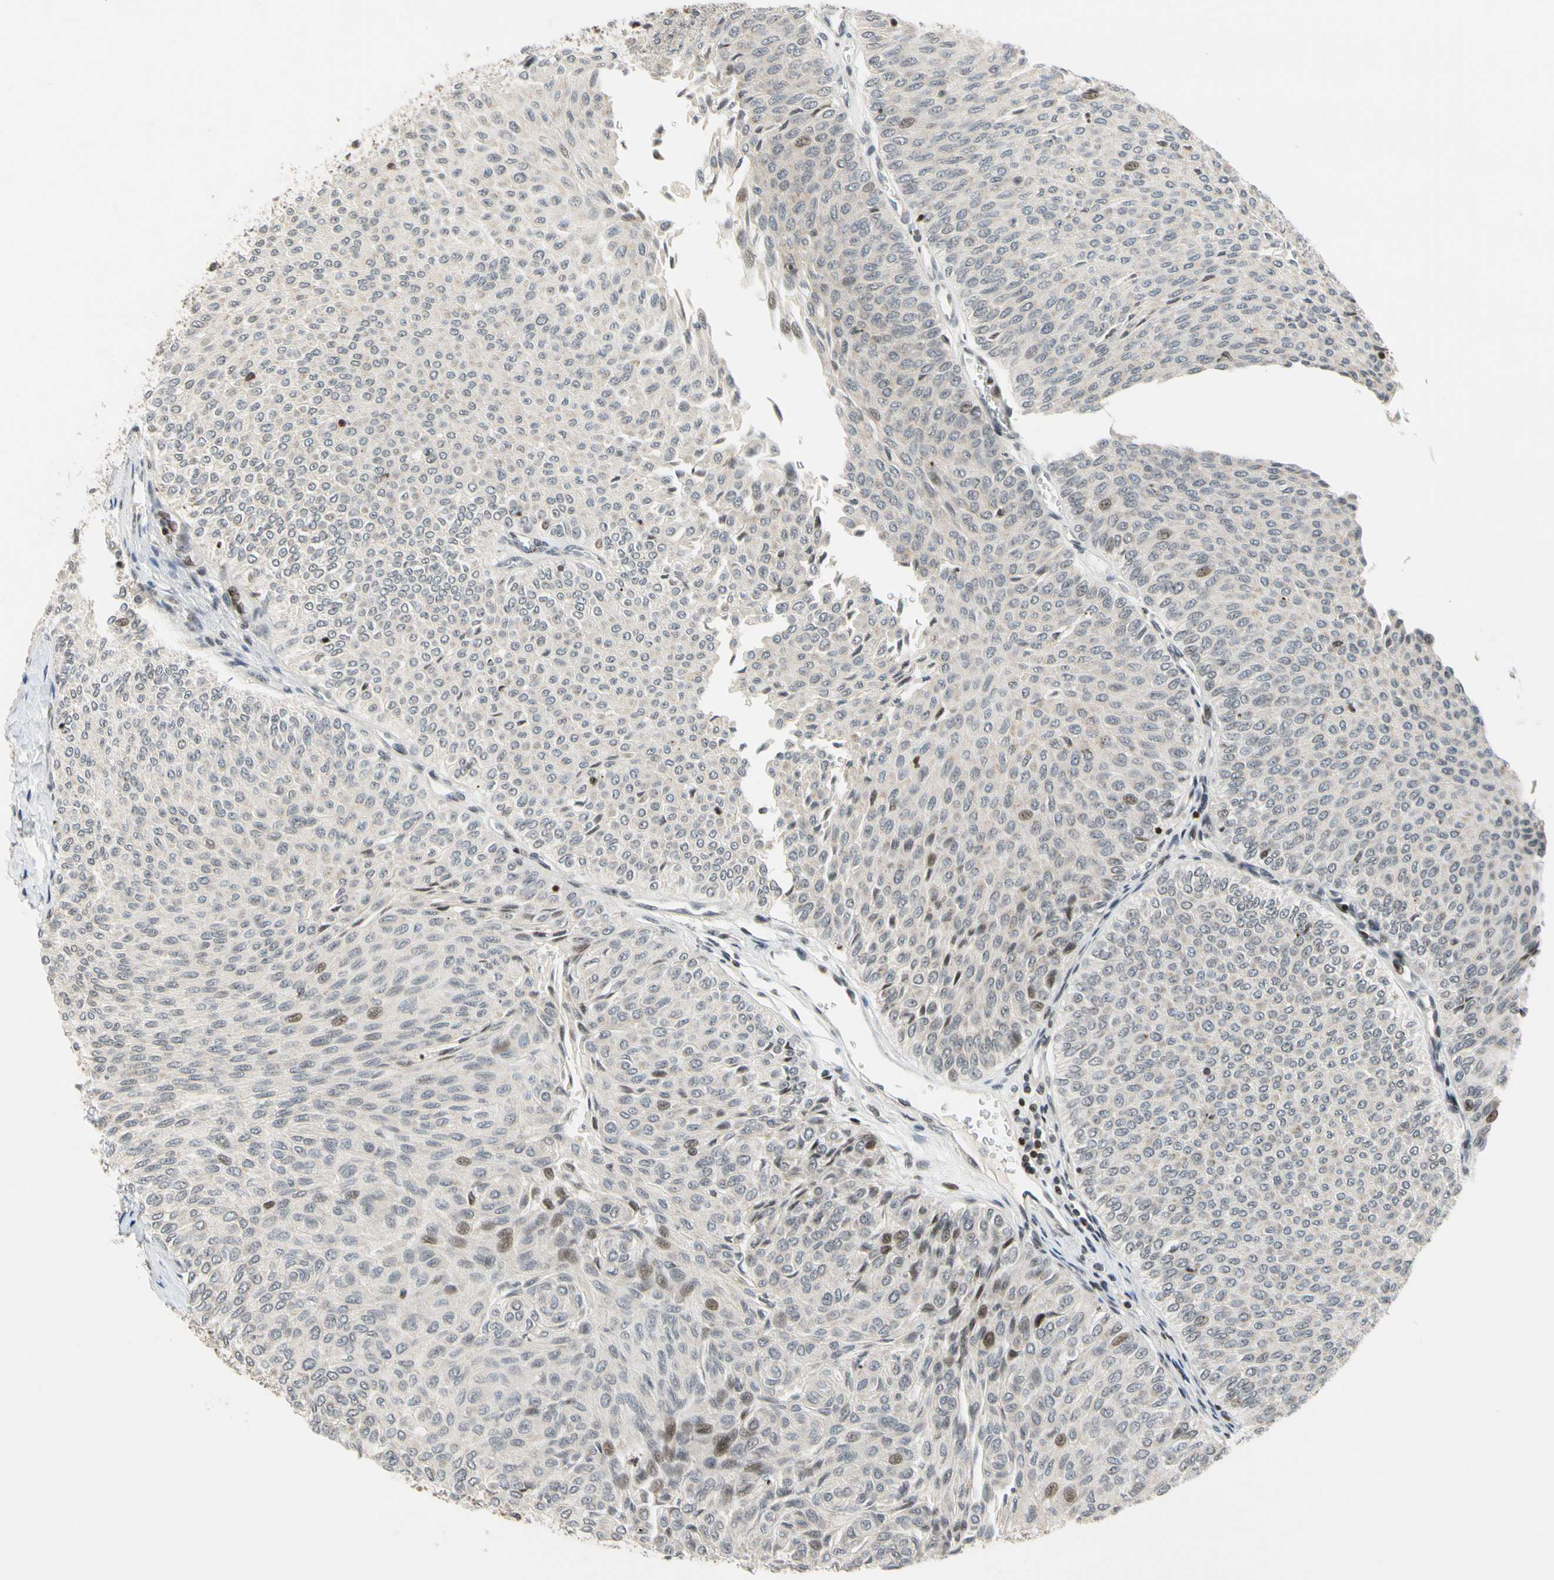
{"staining": {"intensity": "negative", "quantity": "none", "location": "none"}, "tissue": "urothelial cancer", "cell_type": "Tumor cells", "image_type": "cancer", "snomed": [{"axis": "morphology", "description": "Urothelial carcinoma, Low grade"}, {"axis": "topography", "description": "Urinary bladder"}], "caption": "Human urothelial cancer stained for a protein using immunohistochemistry (IHC) demonstrates no expression in tumor cells.", "gene": "CDK7", "patient": {"sex": "male", "age": 78}}